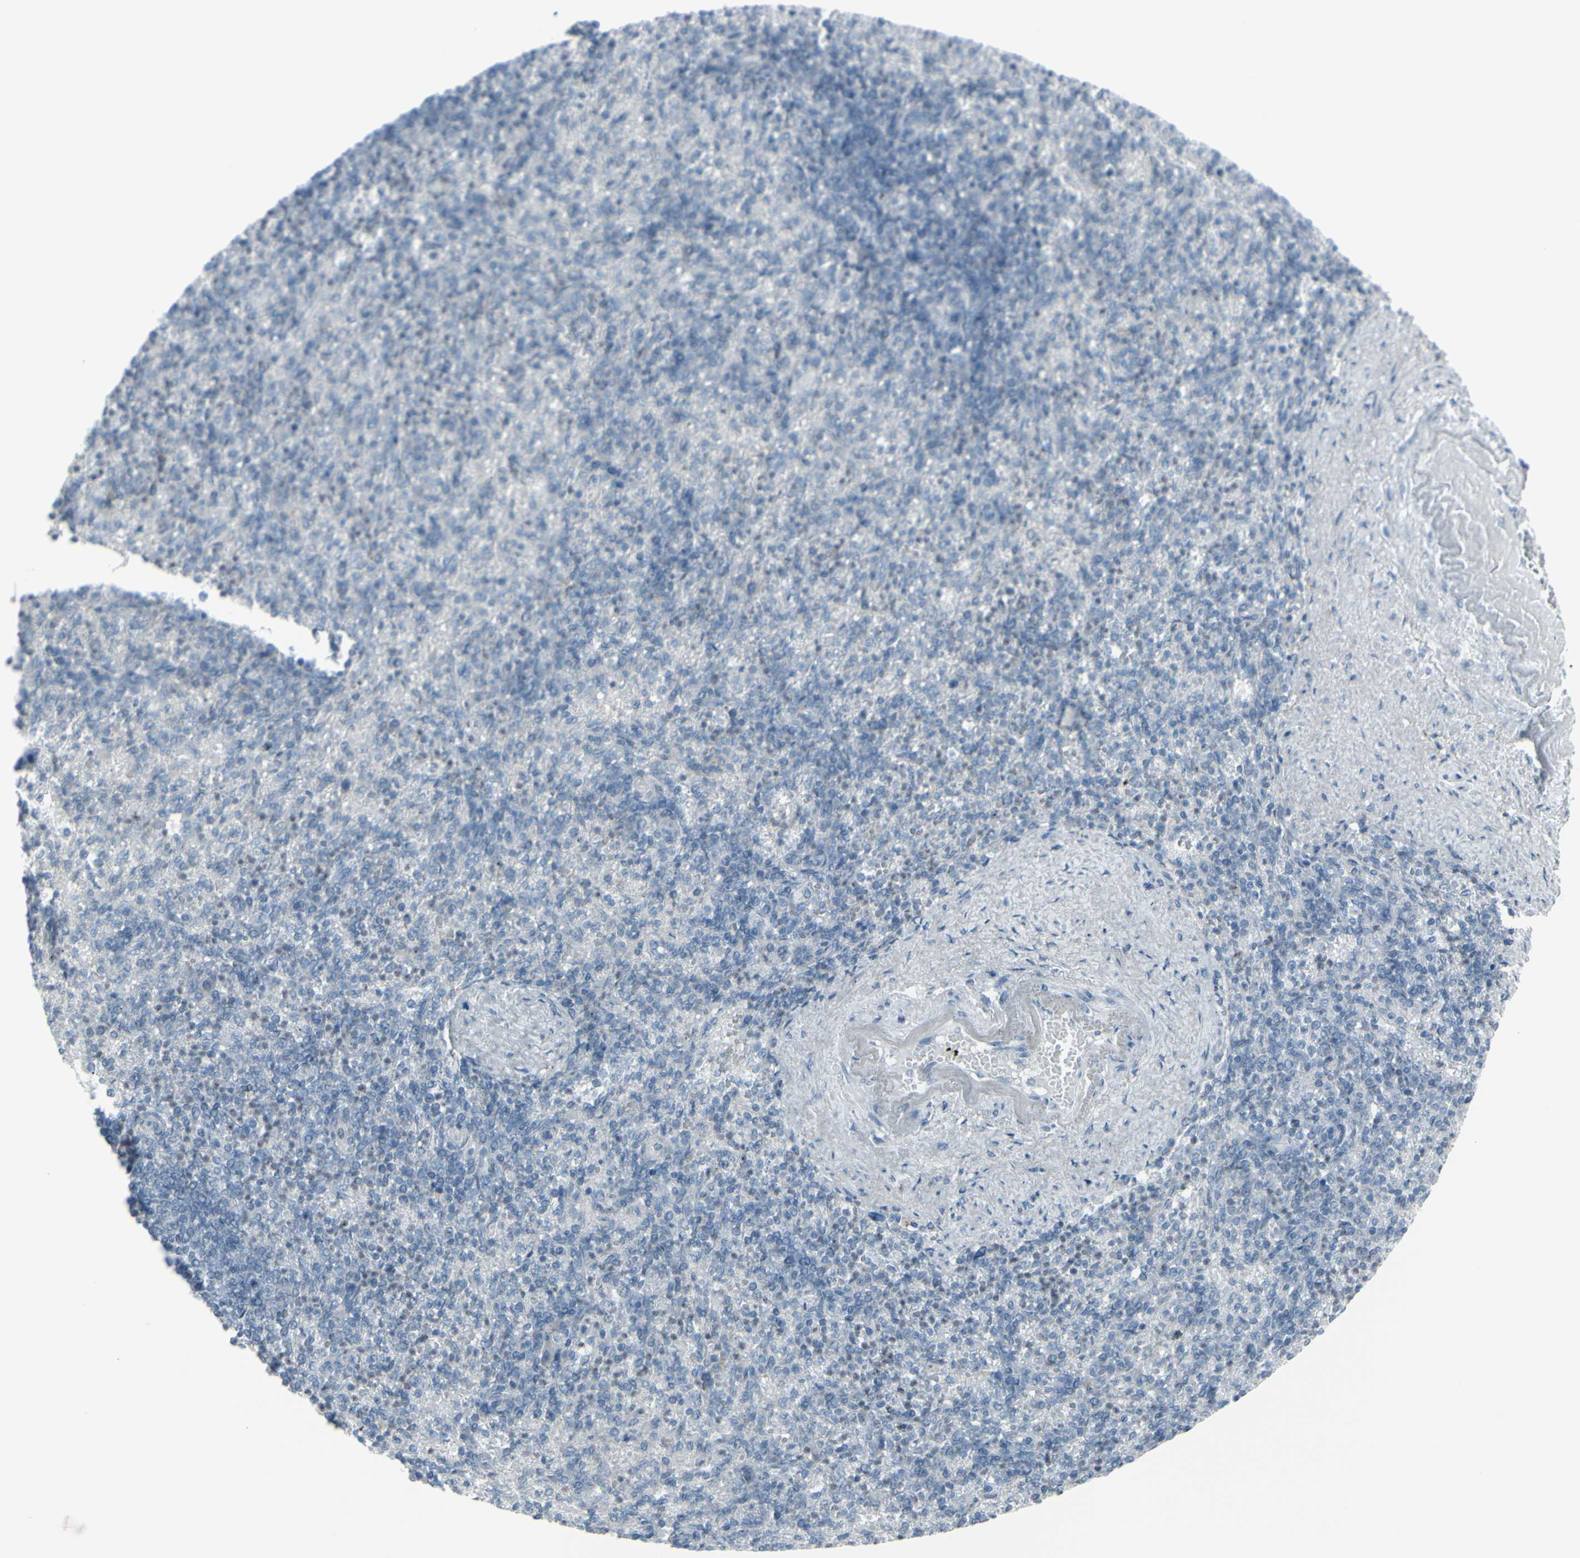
{"staining": {"intensity": "negative", "quantity": "none", "location": "none"}, "tissue": "spleen", "cell_type": "Cells in red pulp", "image_type": "normal", "snomed": [{"axis": "morphology", "description": "Normal tissue, NOS"}, {"axis": "topography", "description": "Spleen"}], "caption": "Photomicrograph shows no significant protein positivity in cells in red pulp of normal spleen.", "gene": "RAB3A", "patient": {"sex": "female", "age": 74}}